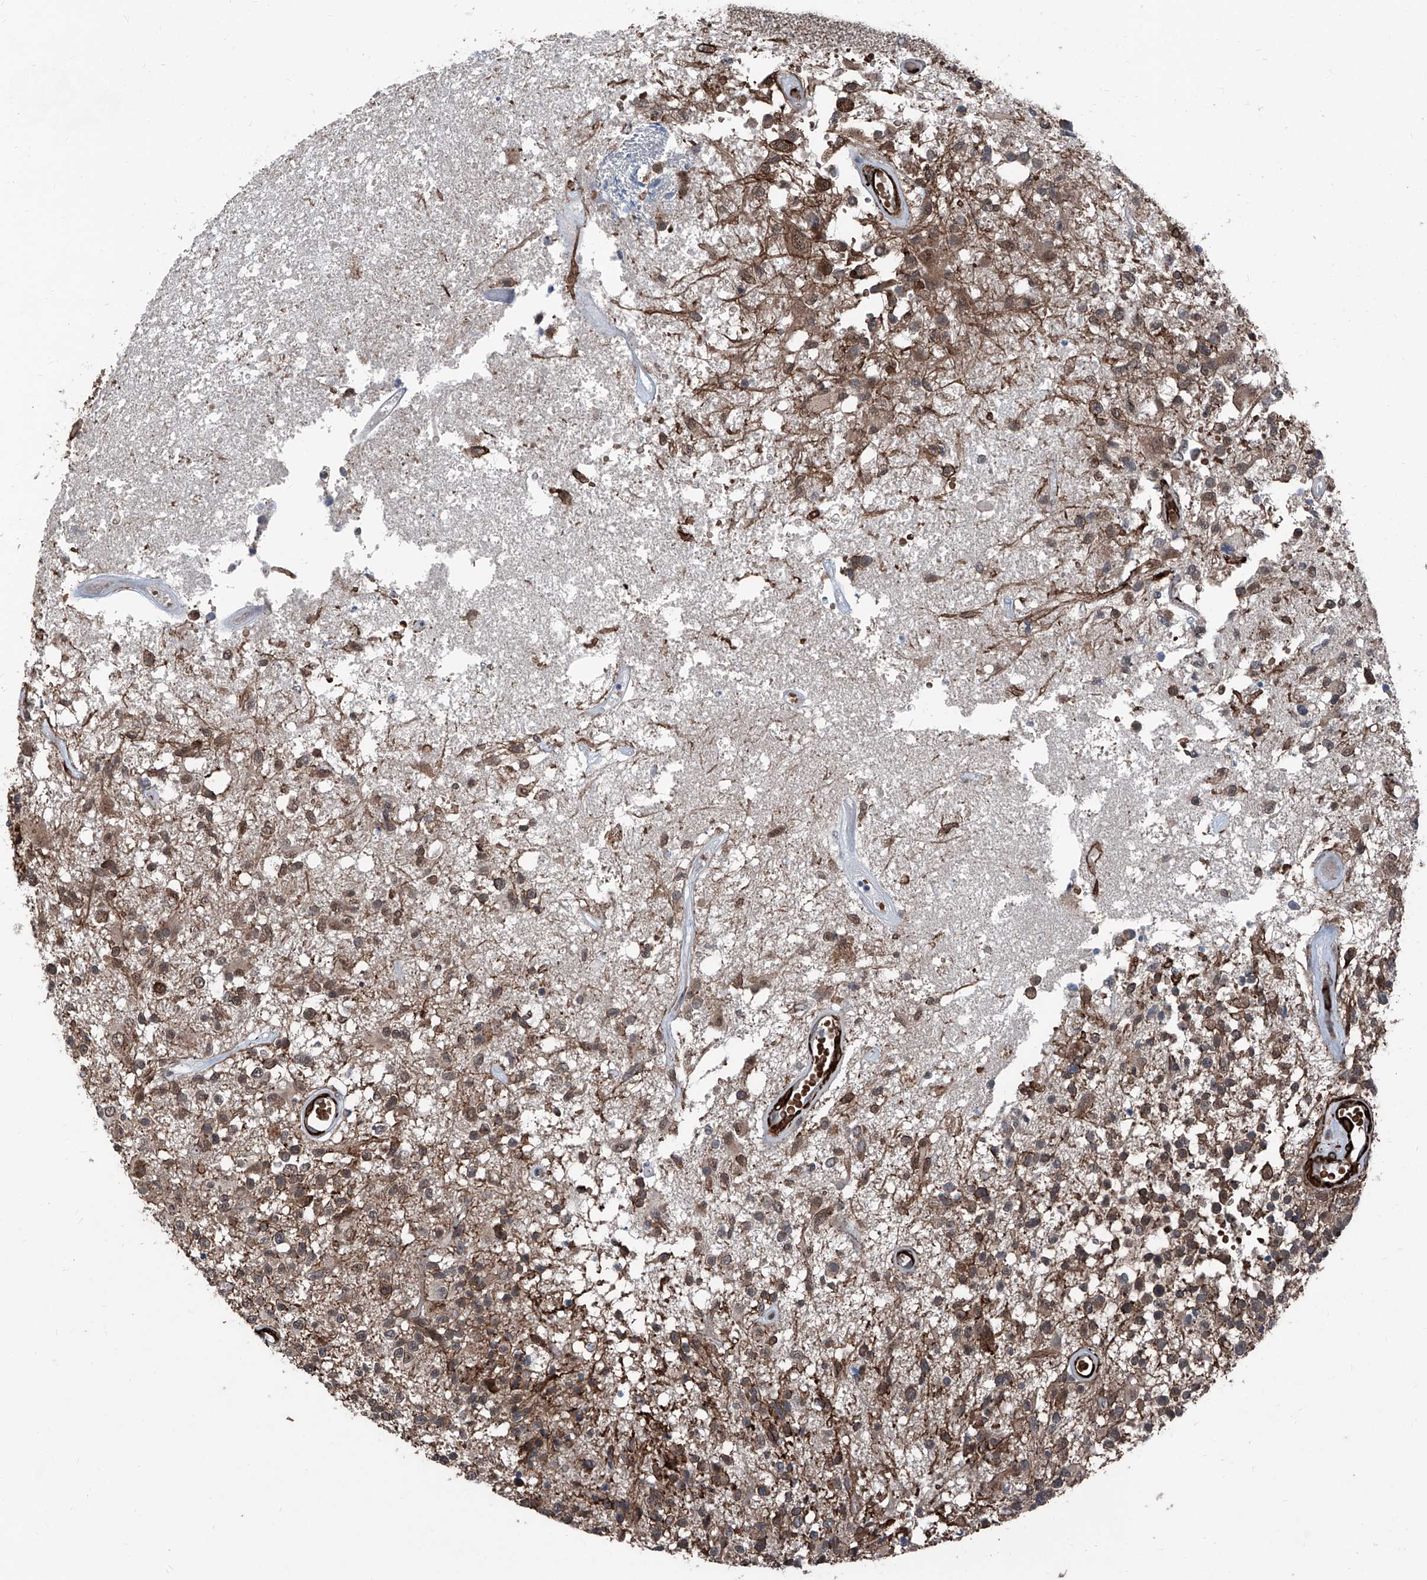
{"staining": {"intensity": "weak", "quantity": "<25%", "location": "cytoplasmic/membranous,nuclear"}, "tissue": "glioma", "cell_type": "Tumor cells", "image_type": "cancer", "snomed": [{"axis": "morphology", "description": "Glioma, malignant, High grade"}, {"axis": "morphology", "description": "Glioblastoma, NOS"}, {"axis": "topography", "description": "Brain"}], "caption": "Tumor cells show no significant protein positivity in glioma.", "gene": "COA7", "patient": {"sex": "male", "age": 60}}